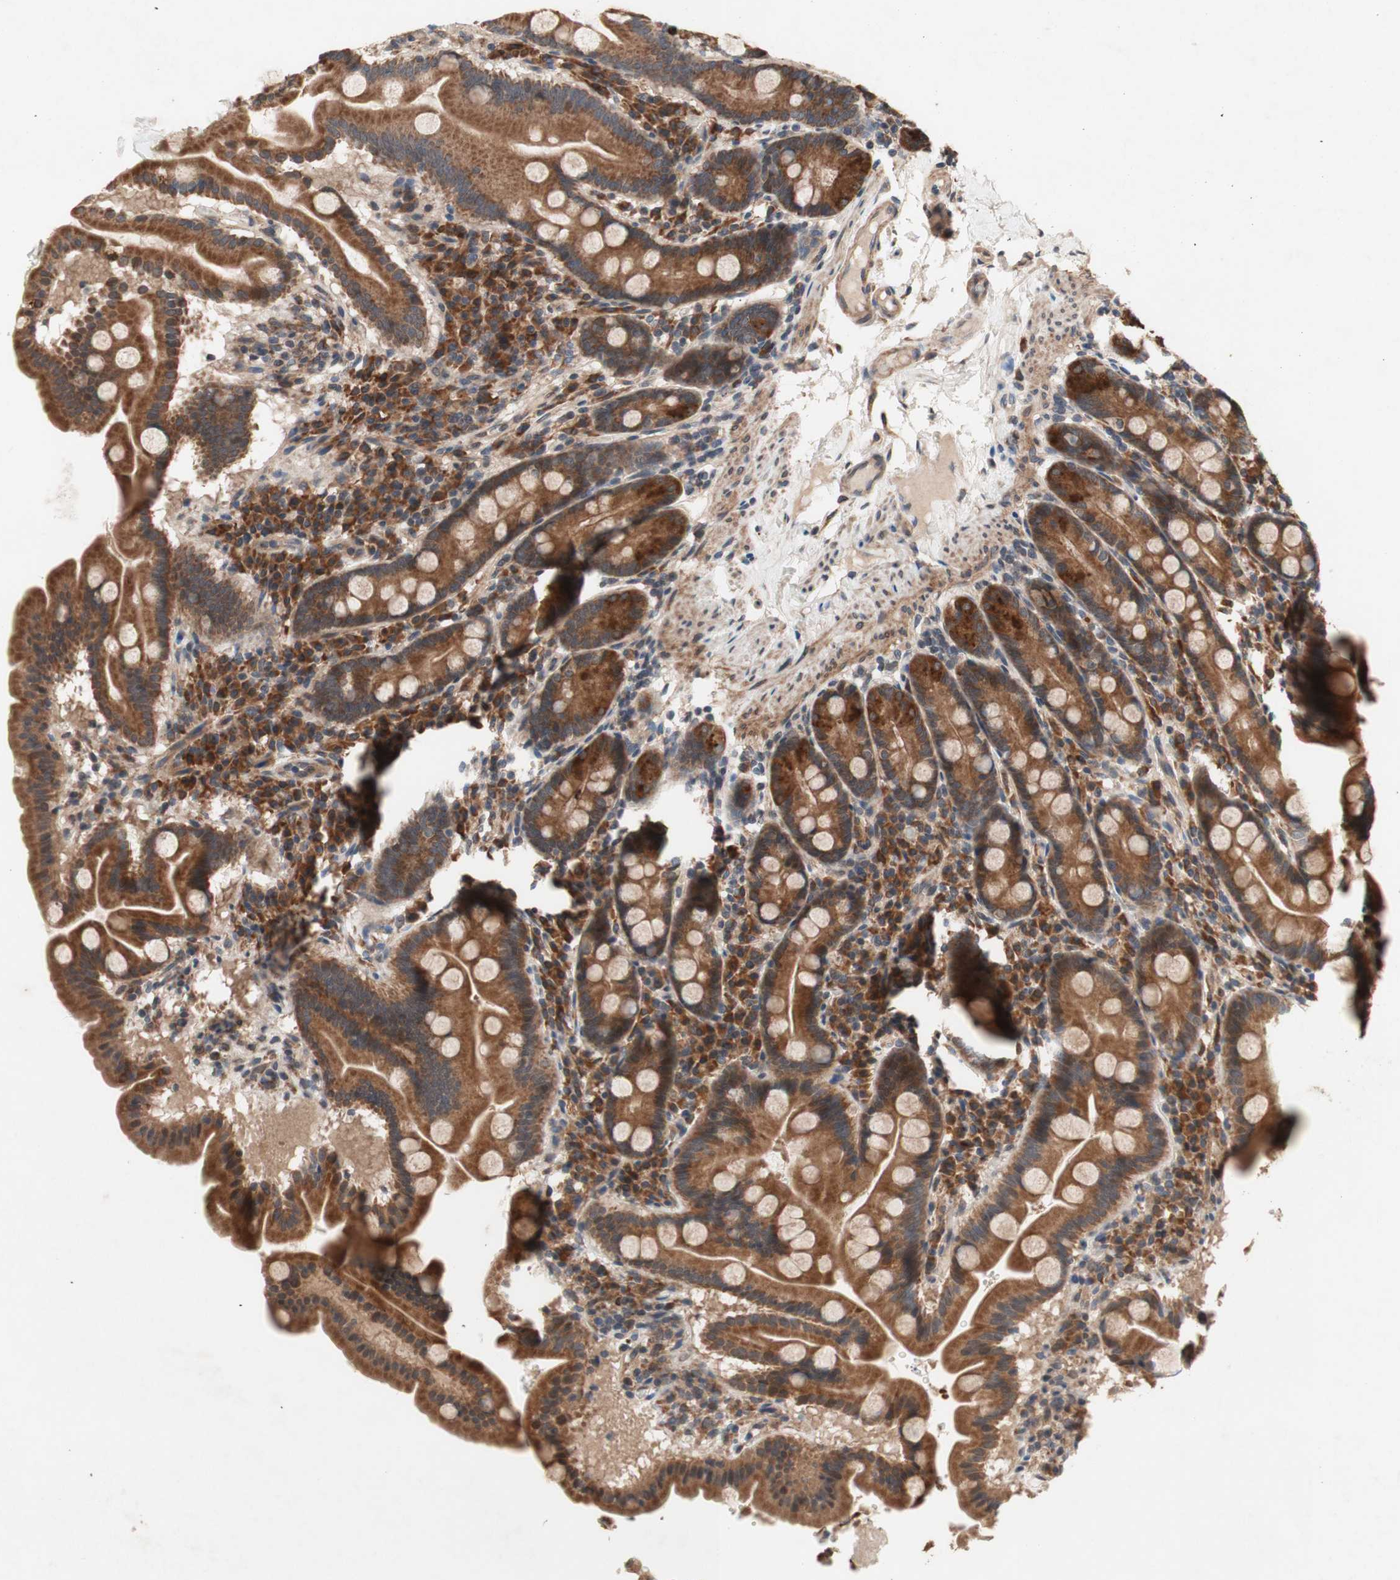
{"staining": {"intensity": "strong", "quantity": ">75%", "location": "cytoplasmic/membranous"}, "tissue": "duodenum", "cell_type": "Glandular cells", "image_type": "normal", "snomed": [{"axis": "morphology", "description": "Normal tissue, NOS"}, {"axis": "topography", "description": "Duodenum"}], "caption": "Protein staining reveals strong cytoplasmic/membranous staining in approximately >75% of glandular cells in unremarkable duodenum. The staining was performed using DAB to visualize the protein expression in brown, while the nuclei were stained in blue with hematoxylin (Magnification: 20x).", "gene": "DDOST", "patient": {"sex": "male", "age": 50}}